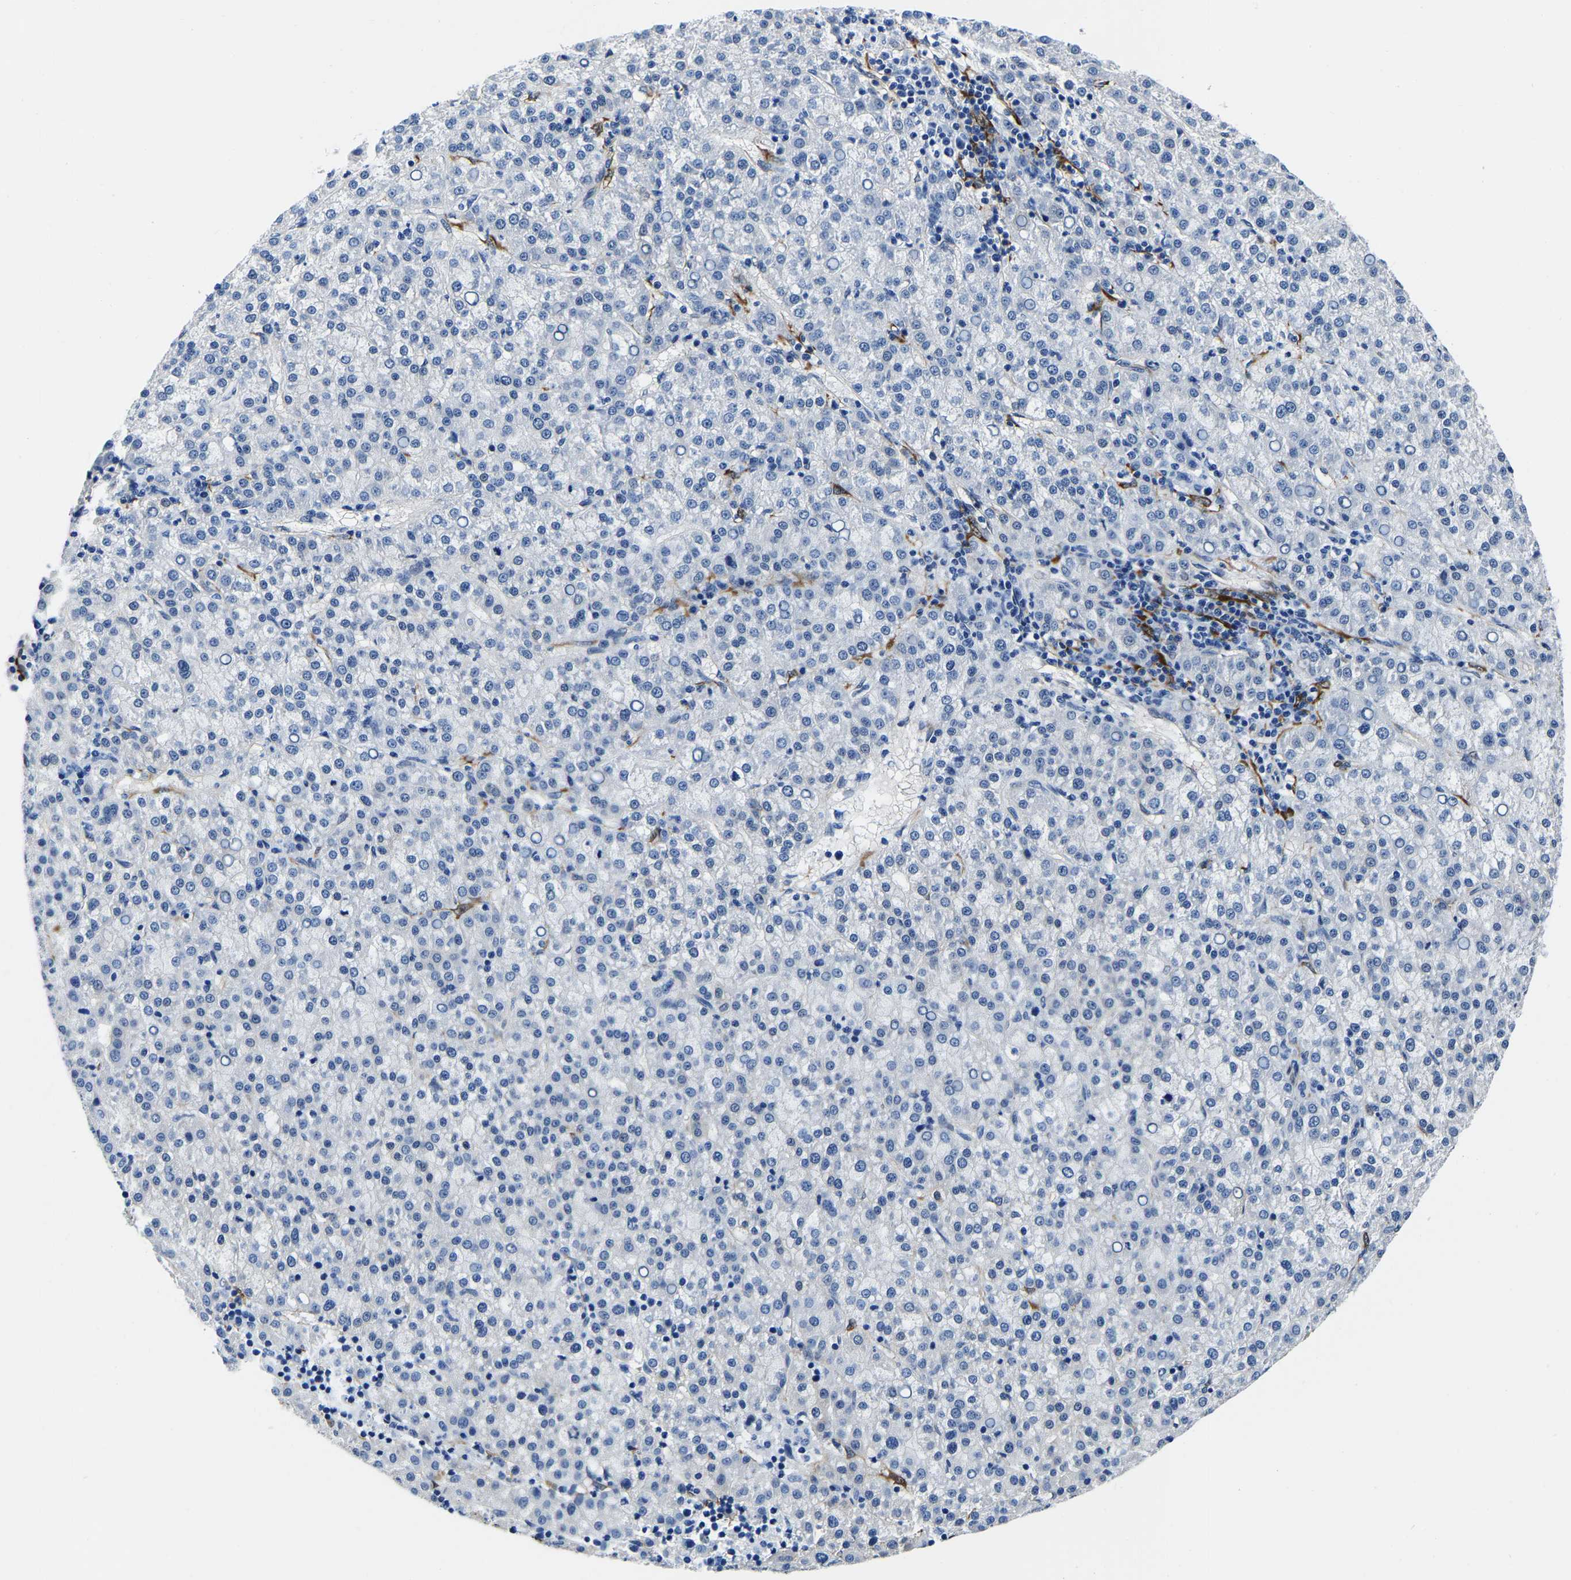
{"staining": {"intensity": "negative", "quantity": "none", "location": "none"}, "tissue": "liver cancer", "cell_type": "Tumor cells", "image_type": "cancer", "snomed": [{"axis": "morphology", "description": "Carcinoma, Hepatocellular, NOS"}, {"axis": "topography", "description": "Liver"}], "caption": "A high-resolution histopathology image shows immunohistochemistry staining of liver hepatocellular carcinoma, which demonstrates no significant staining in tumor cells. The staining is performed using DAB (3,3'-diaminobenzidine) brown chromogen with nuclei counter-stained in using hematoxylin.", "gene": "S100A13", "patient": {"sex": "female", "age": 58}}